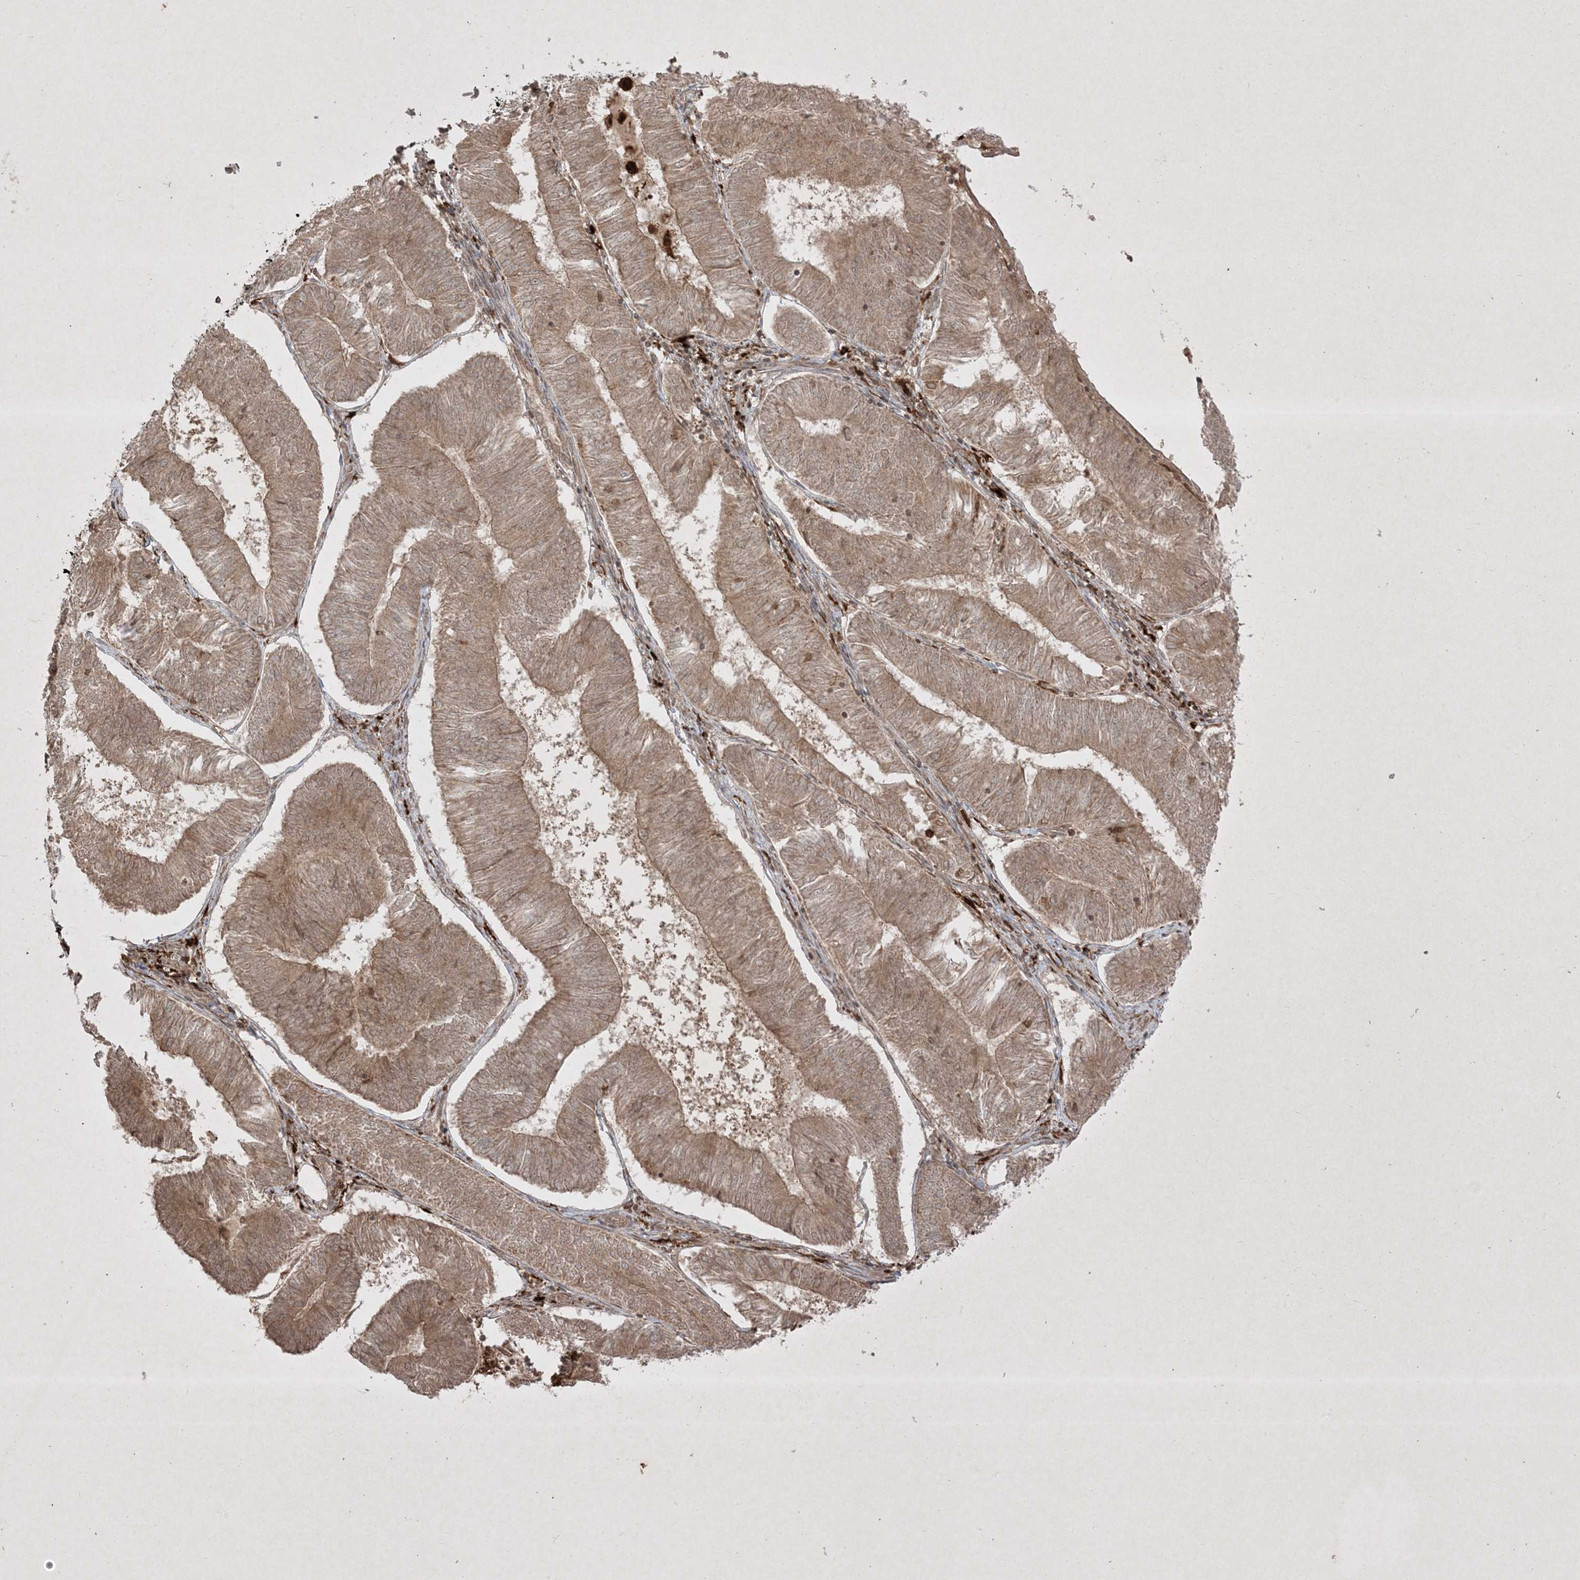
{"staining": {"intensity": "weak", "quantity": ">75%", "location": "cytoplasmic/membranous"}, "tissue": "endometrial cancer", "cell_type": "Tumor cells", "image_type": "cancer", "snomed": [{"axis": "morphology", "description": "Adenocarcinoma, NOS"}, {"axis": "topography", "description": "Endometrium"}], "caption": "Weak cytoplasmic/membranous staining is identified in approximately >75% of tumor cells in adenocarcinoma (endometrial).", "gene": "PTK6", "patient": {"sex": "female", "age": 58}}